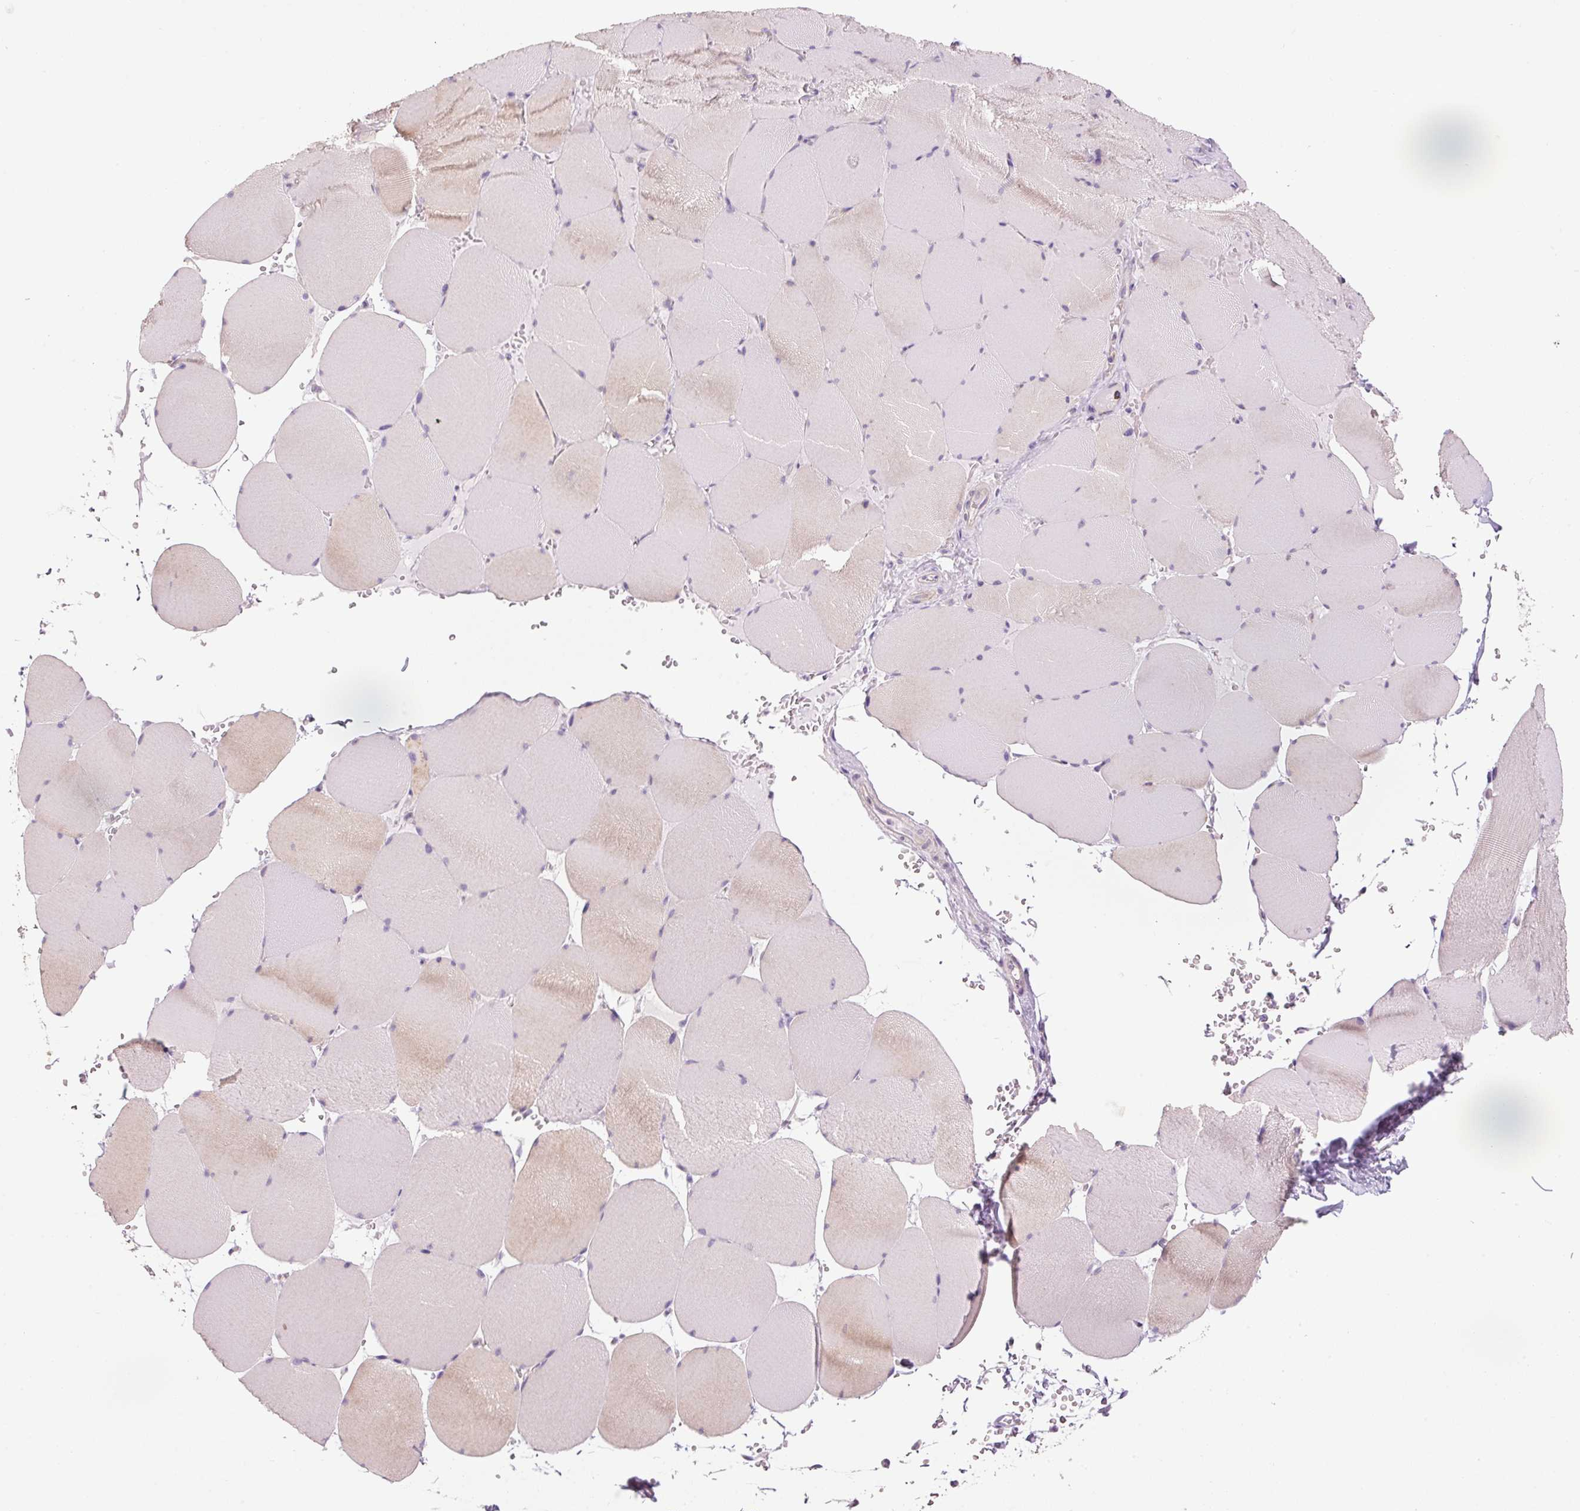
{"staining": {"intensity": "weak", "quantity": "25%-75%", "location": "cytoplasmic/membranous"}, "tissue": "skeletal muscle", "cell_type": "Myocytes", "image_type": "normal", "snomed": [{"axis": "morphology", "description": "Normal tissue, NOS"}, {"axis": "topography", "description": "Skeletal muscle"}, {"axis": "topography", "description": "Head-Neck"}], "caption": "Immunohistochemistry staining of benign skeletal muscle, which demonstrates low levels of weak cytoplasmic/membranous expression in about 25%-75% of myocytes indicating weak cytoplasmic/membranous protein expression. The staining was performed using DAB (3,3'-diaminobenzidine) (brown) for protein detection and nuclei were counterstained in hematoxylin (blue).", "gene": "HAX1", "patient": {"sex": "male", "age": 66}}